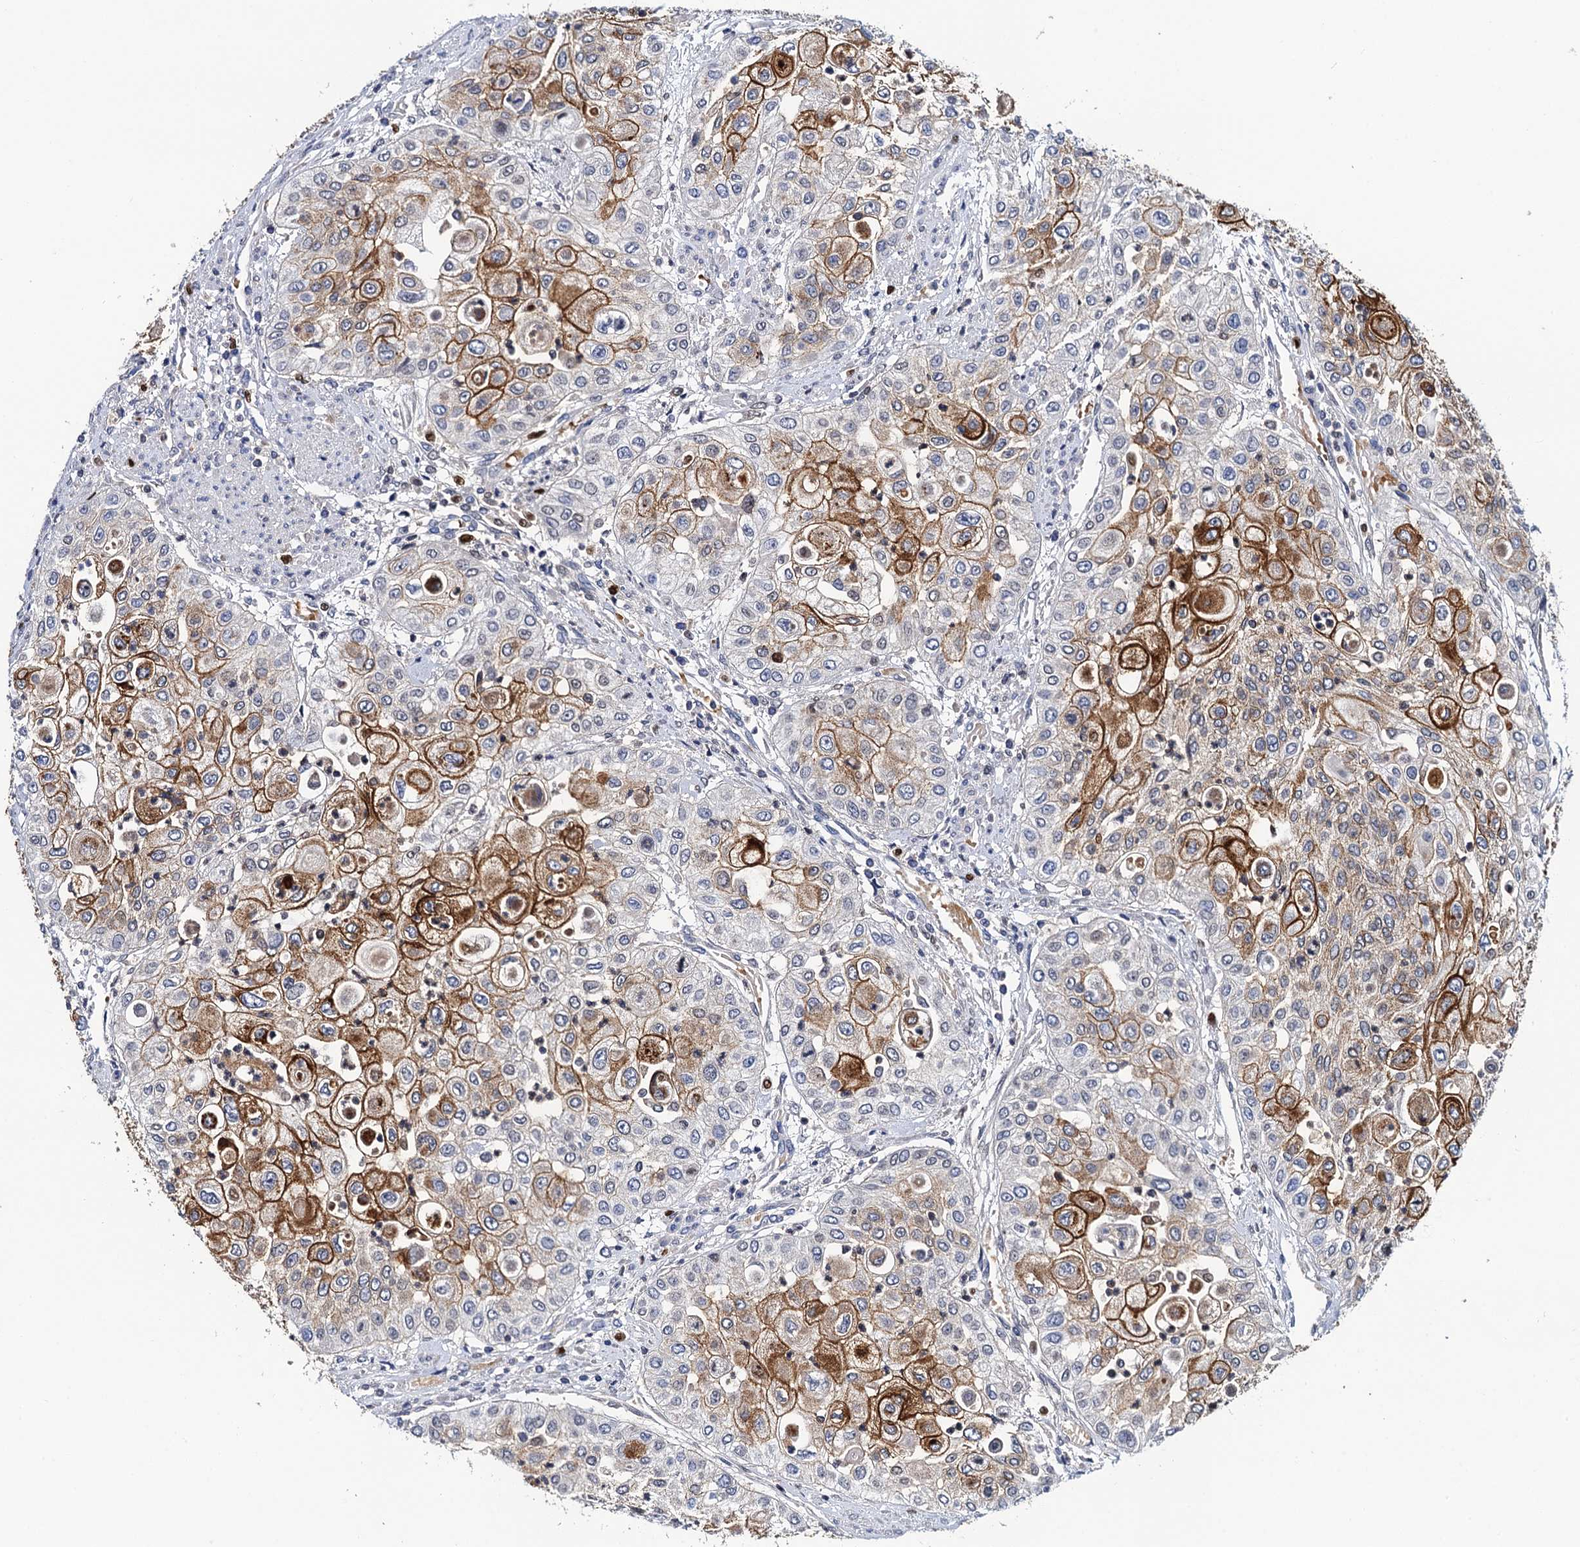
{"staining": {"intensity": "strong", "quantity": "<25%", "location": "cytoplasmic/membranous"}, "tissue": "urothelial cancer", "cell_type": "Tumor cells", "image_type": "cancer", "snomed": [{"axis": "morphology", "description": "Urothelial carcinoma, High grade"}, {"axis": "topography", "description": "Urinary bladder"}], "caption": "Urothelial cancer stained for a protein reveals strong cytoplasmic/membranous positivity in tumor cells.", "gene": "LYPD3", "patient": {"sex": "female", "age": 79}}